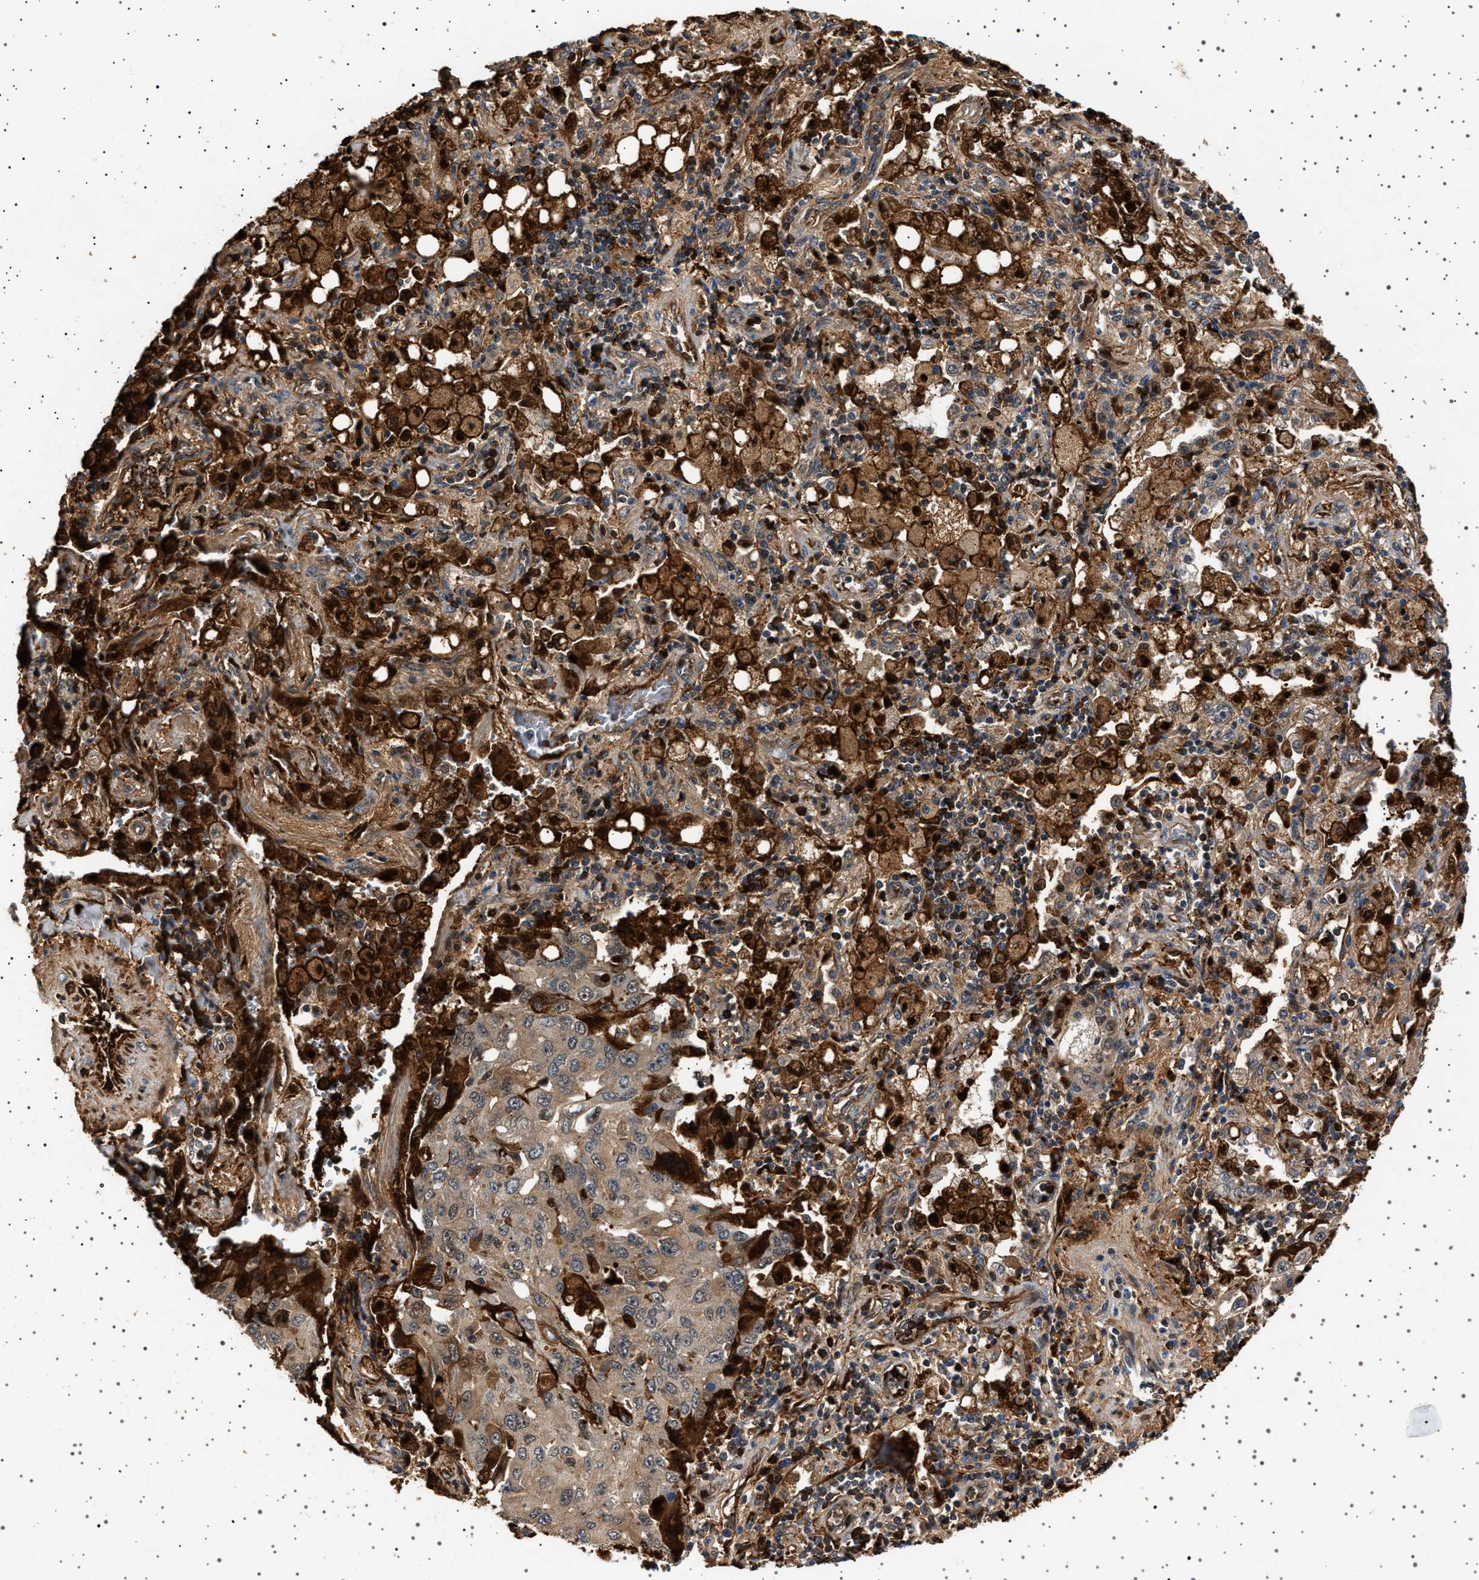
{"staining": {"intensity": "strong", "quantity": "25%-75%", "location": "cytoplasmic/membranous"}, "tissue": "lung cancer", "cell_type": "Tumor cells", "image_type": "cancer", "snomed": [{"axis": "morphology", "description": "Adenocarcinoma, NOS"}, {"axis": "topography", "description": "Lung"}], "caption": "The histopathology image shows a brown stain indicating the presence of a protein in the cytoplasmic/membranous of tumor cells in lung cancer. (brown staining indicates protein expression, while blue staining denotes nuclei).", "gene": "FICD", "patient": {"sex": "female", "age": 65}}